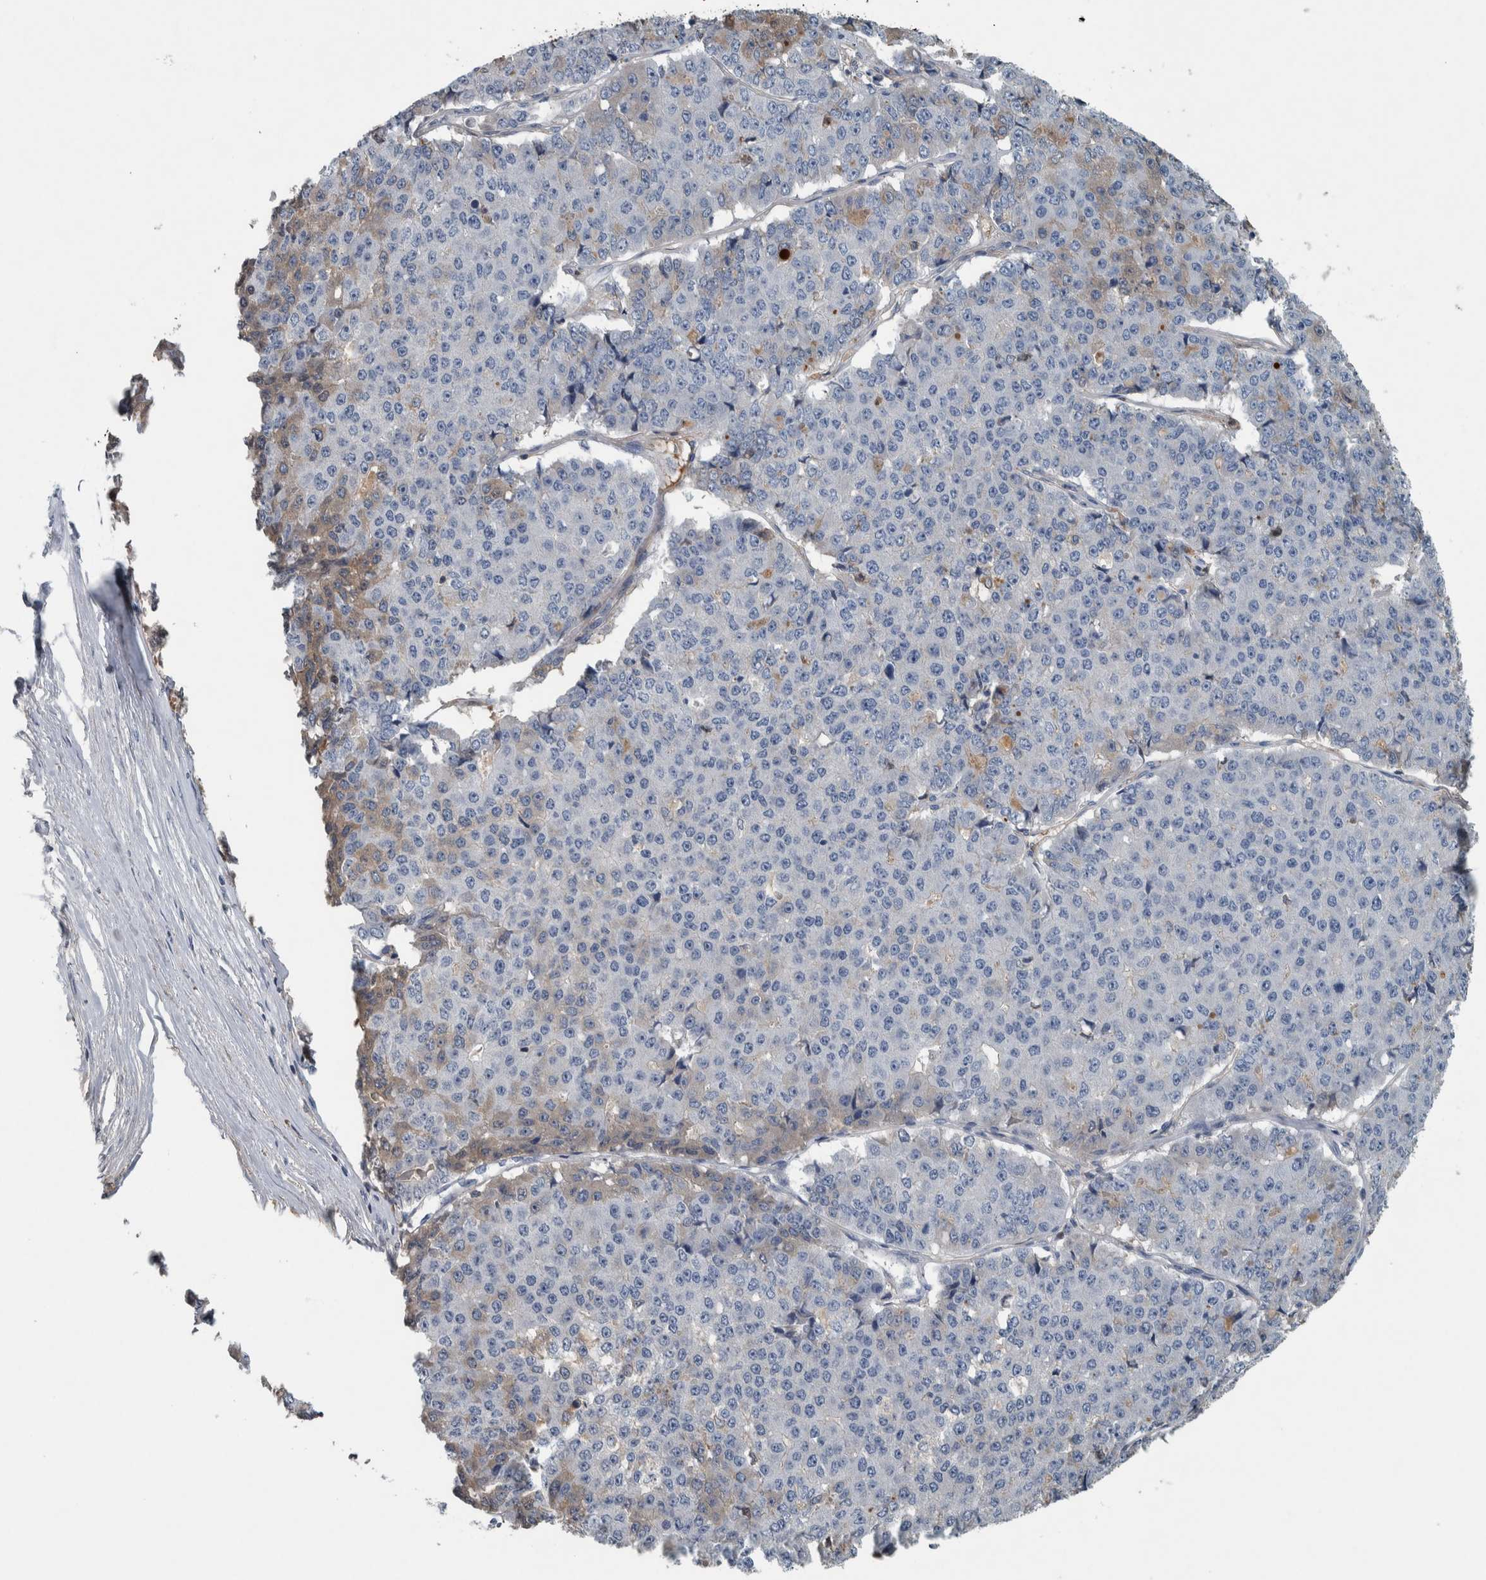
{"staining": {"intensity": "negative", "quantity": "none", "location": "none"}, "tissue": "pancreatic cancer", "cell_type": "Tumor cells", "image_type": "cancer", "snomed": [{"axis": "morphology", "description": "Adenocarcinoma, NOS"}, {"axis": "topography", "description": "Pancreas"}], "caption": "This is an immunohistochemistry (IHC) histopathology image of pancreatic cancer (adenocarcinoma). There is no staining in tumor cells.", "gene": "SERPINC1", "patient": {"sex": "male", "age": 50}}